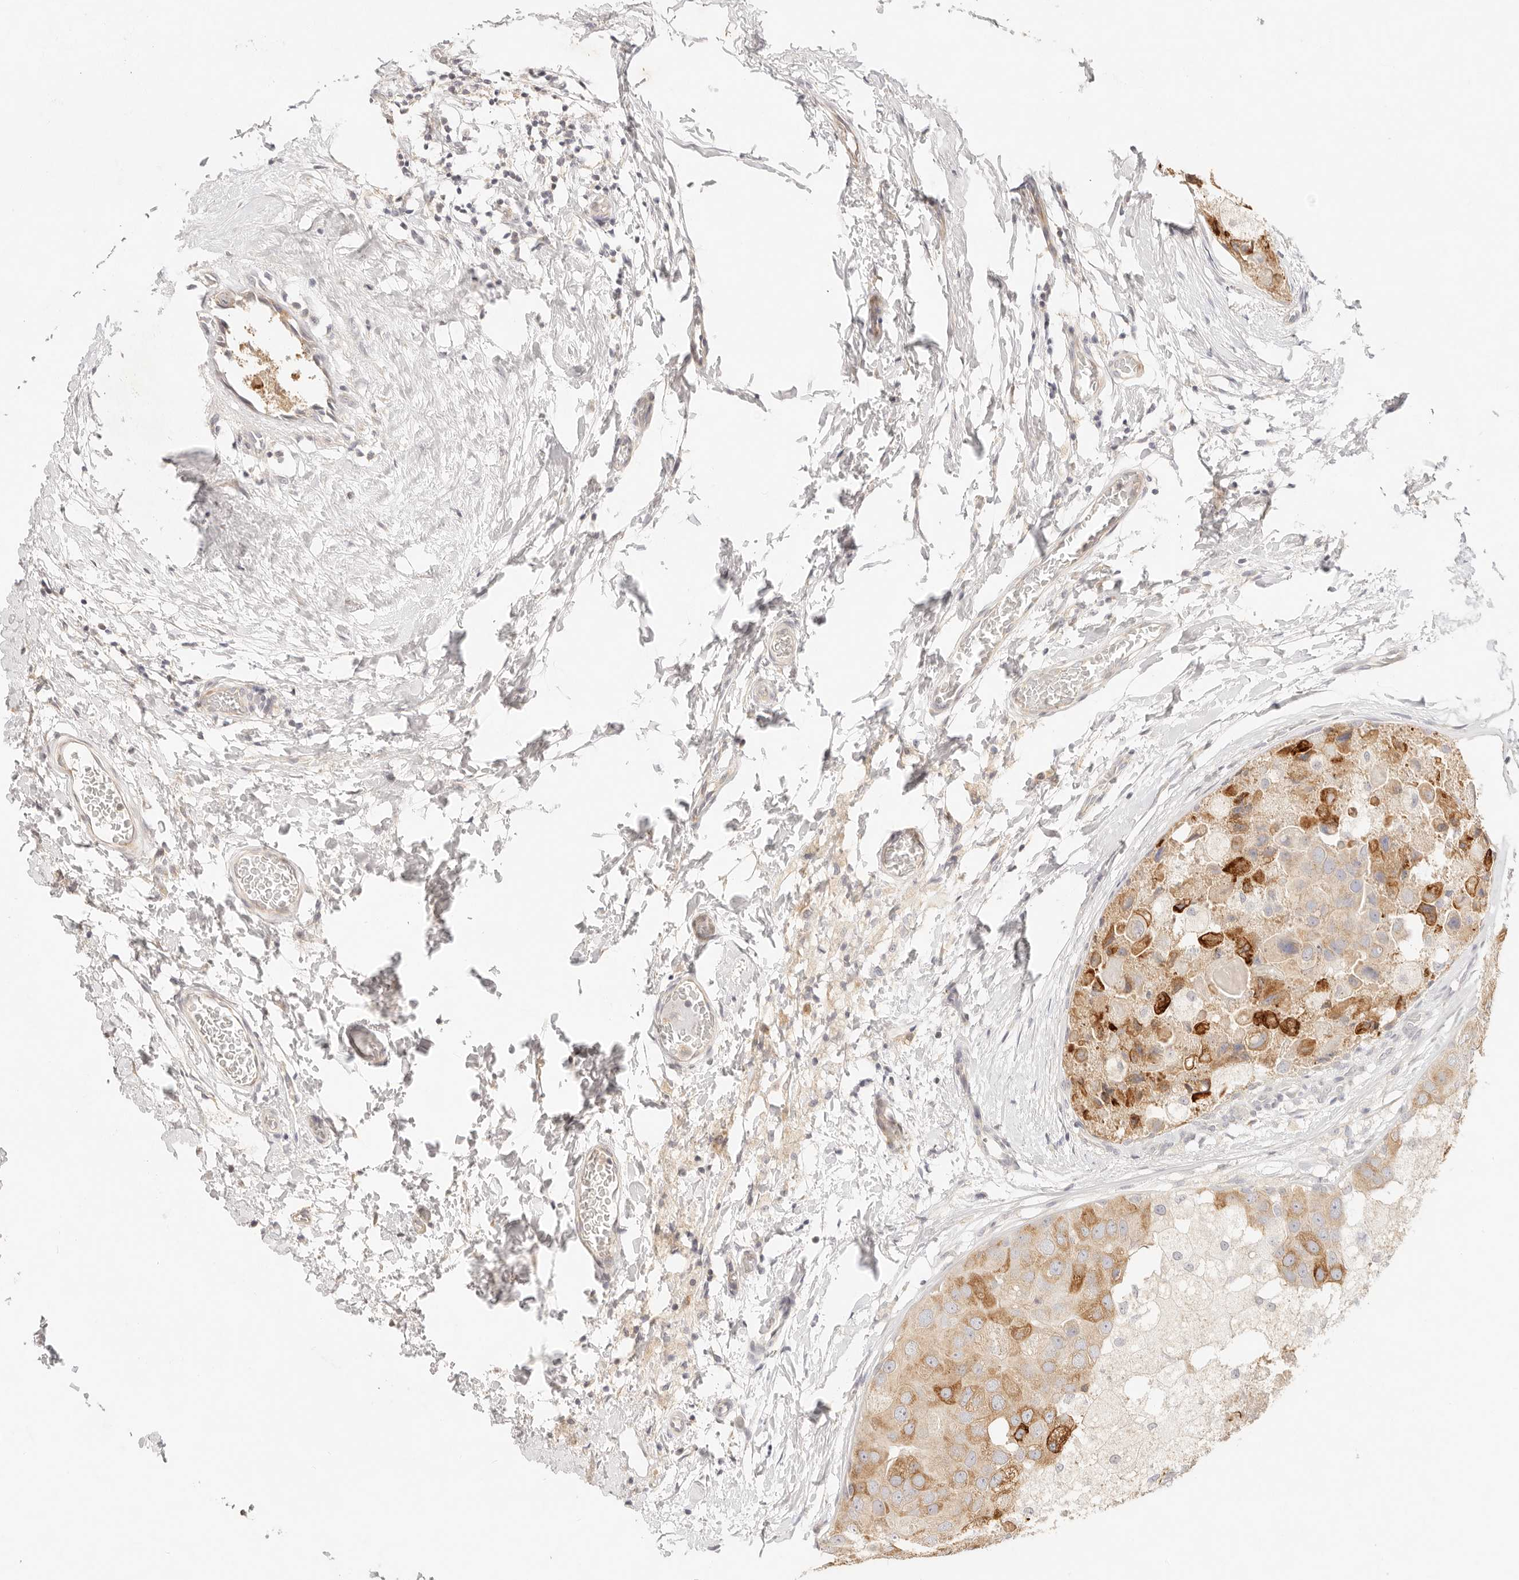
{"staining": {"intensity": "moderate", "quantity": "25%-75%", "location": "cytoplasmic/membranous"}, "tissue": "breast cancer", "cell_type": "Tumor cells", "image_type": "cancer", "snomed": [{"axis": "morphology", "description": "Duct carcinoma"}, {"axis": "topography", "description": "Breast"}], "caption": "A photomicrograph of infiltrating ductal carcinoma (breast) stained for a protein shows moderate cytoplasmic/membranous brown staining in tumor cells.", "gene": "GPR156", "patient": {"sex": "female", "age": 62}}